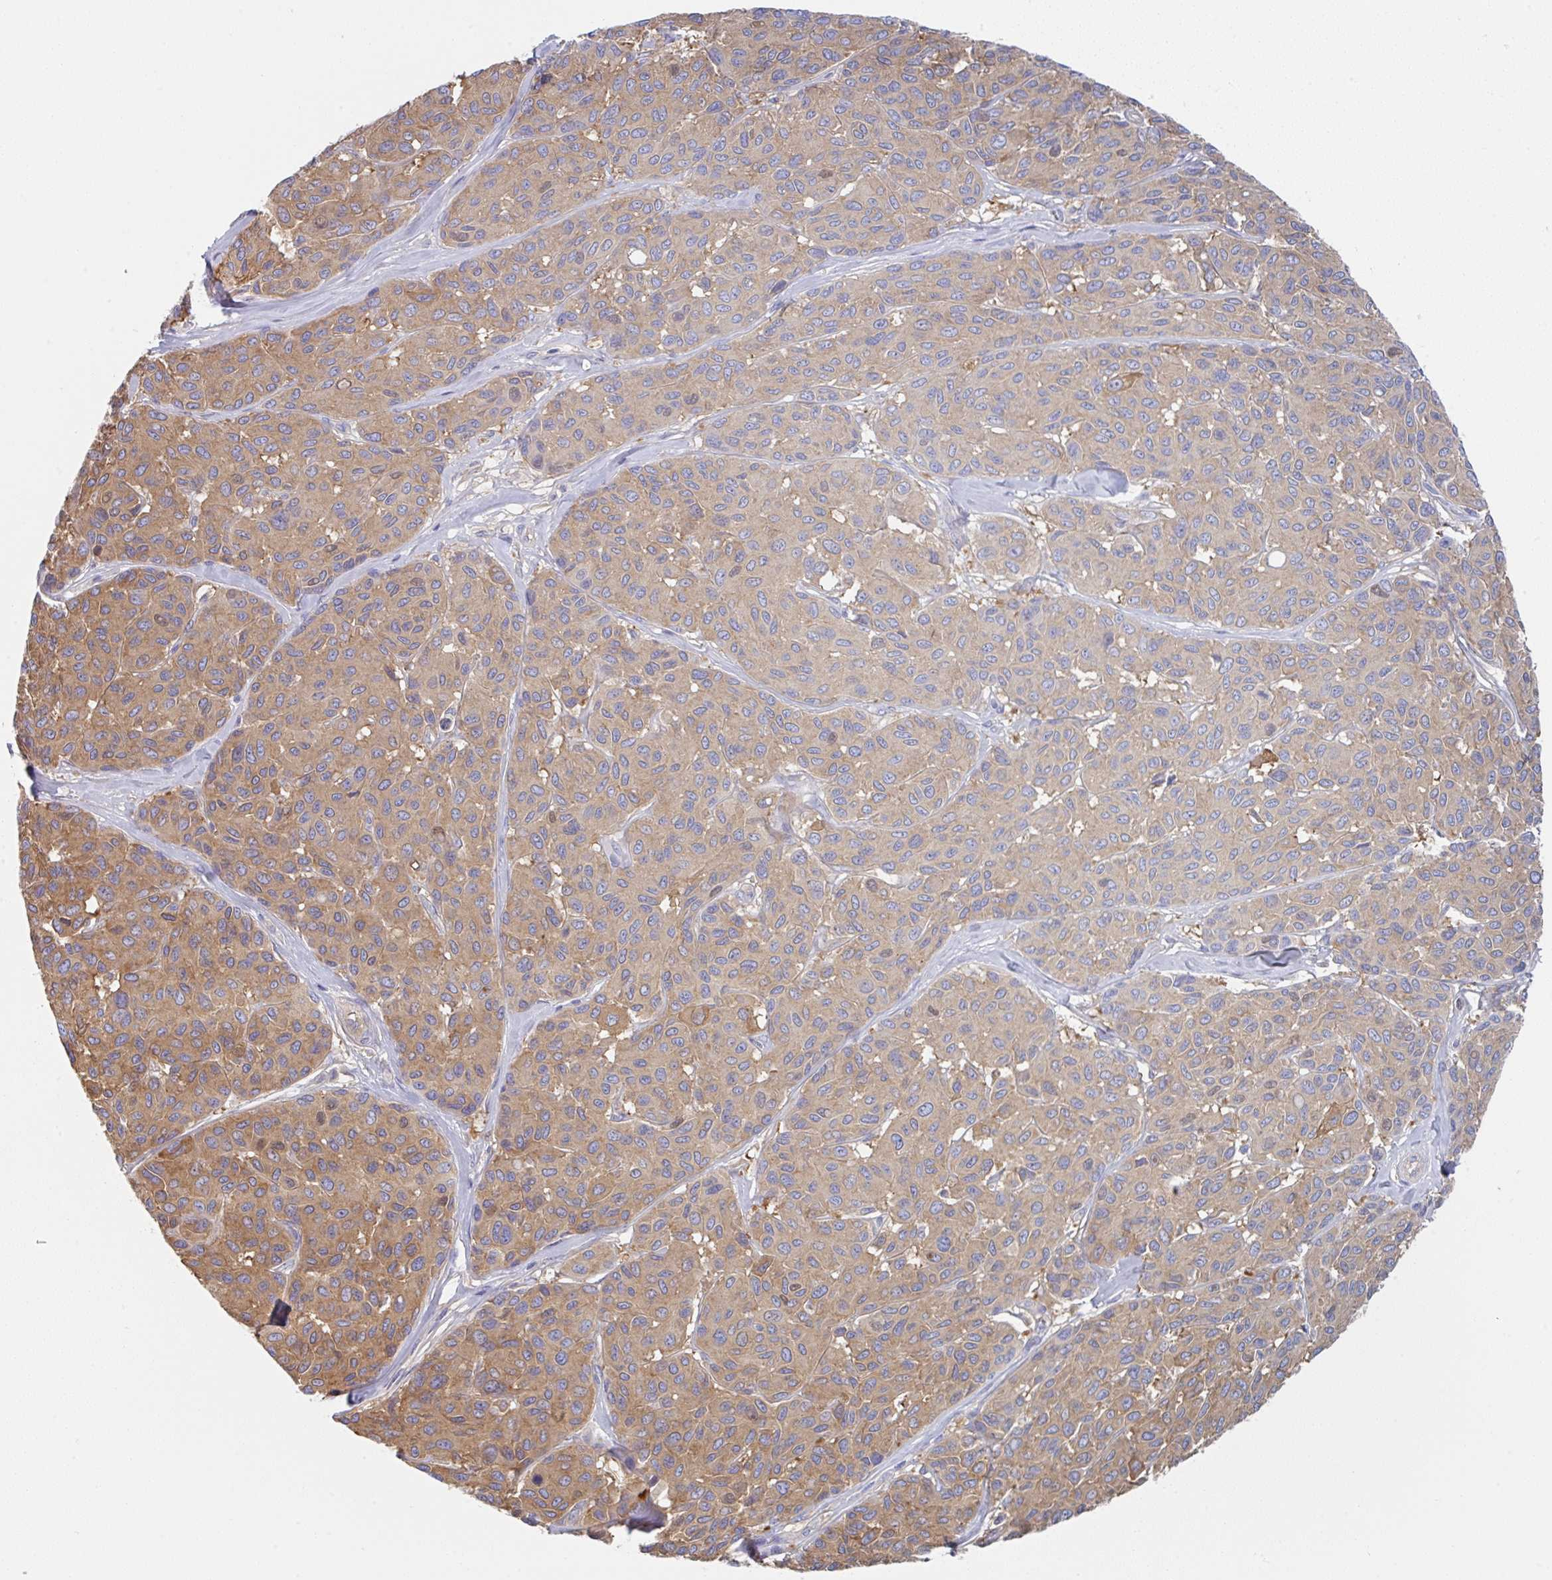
{"staining": {"intensity": "weak", "quantity": "25%-75%", "location": "cytoplasmic/membranous"}, "tissue": "melanoma", "cell_type": "Tumor cells", "image_type": "cancer", "snomed": [{"axis": "morphology", "description": "Malignant melanoma, NOS"}, {"axis": "topography", "description": "Skin"}], "caption": "Protein staining of melanoma tissue demonstrates weak cytoplasmic/membranous staining in approximately 25%-75% of tumor cells.", "gene": "AMPD2", "patient": {"sex": "female", "age": 66}}